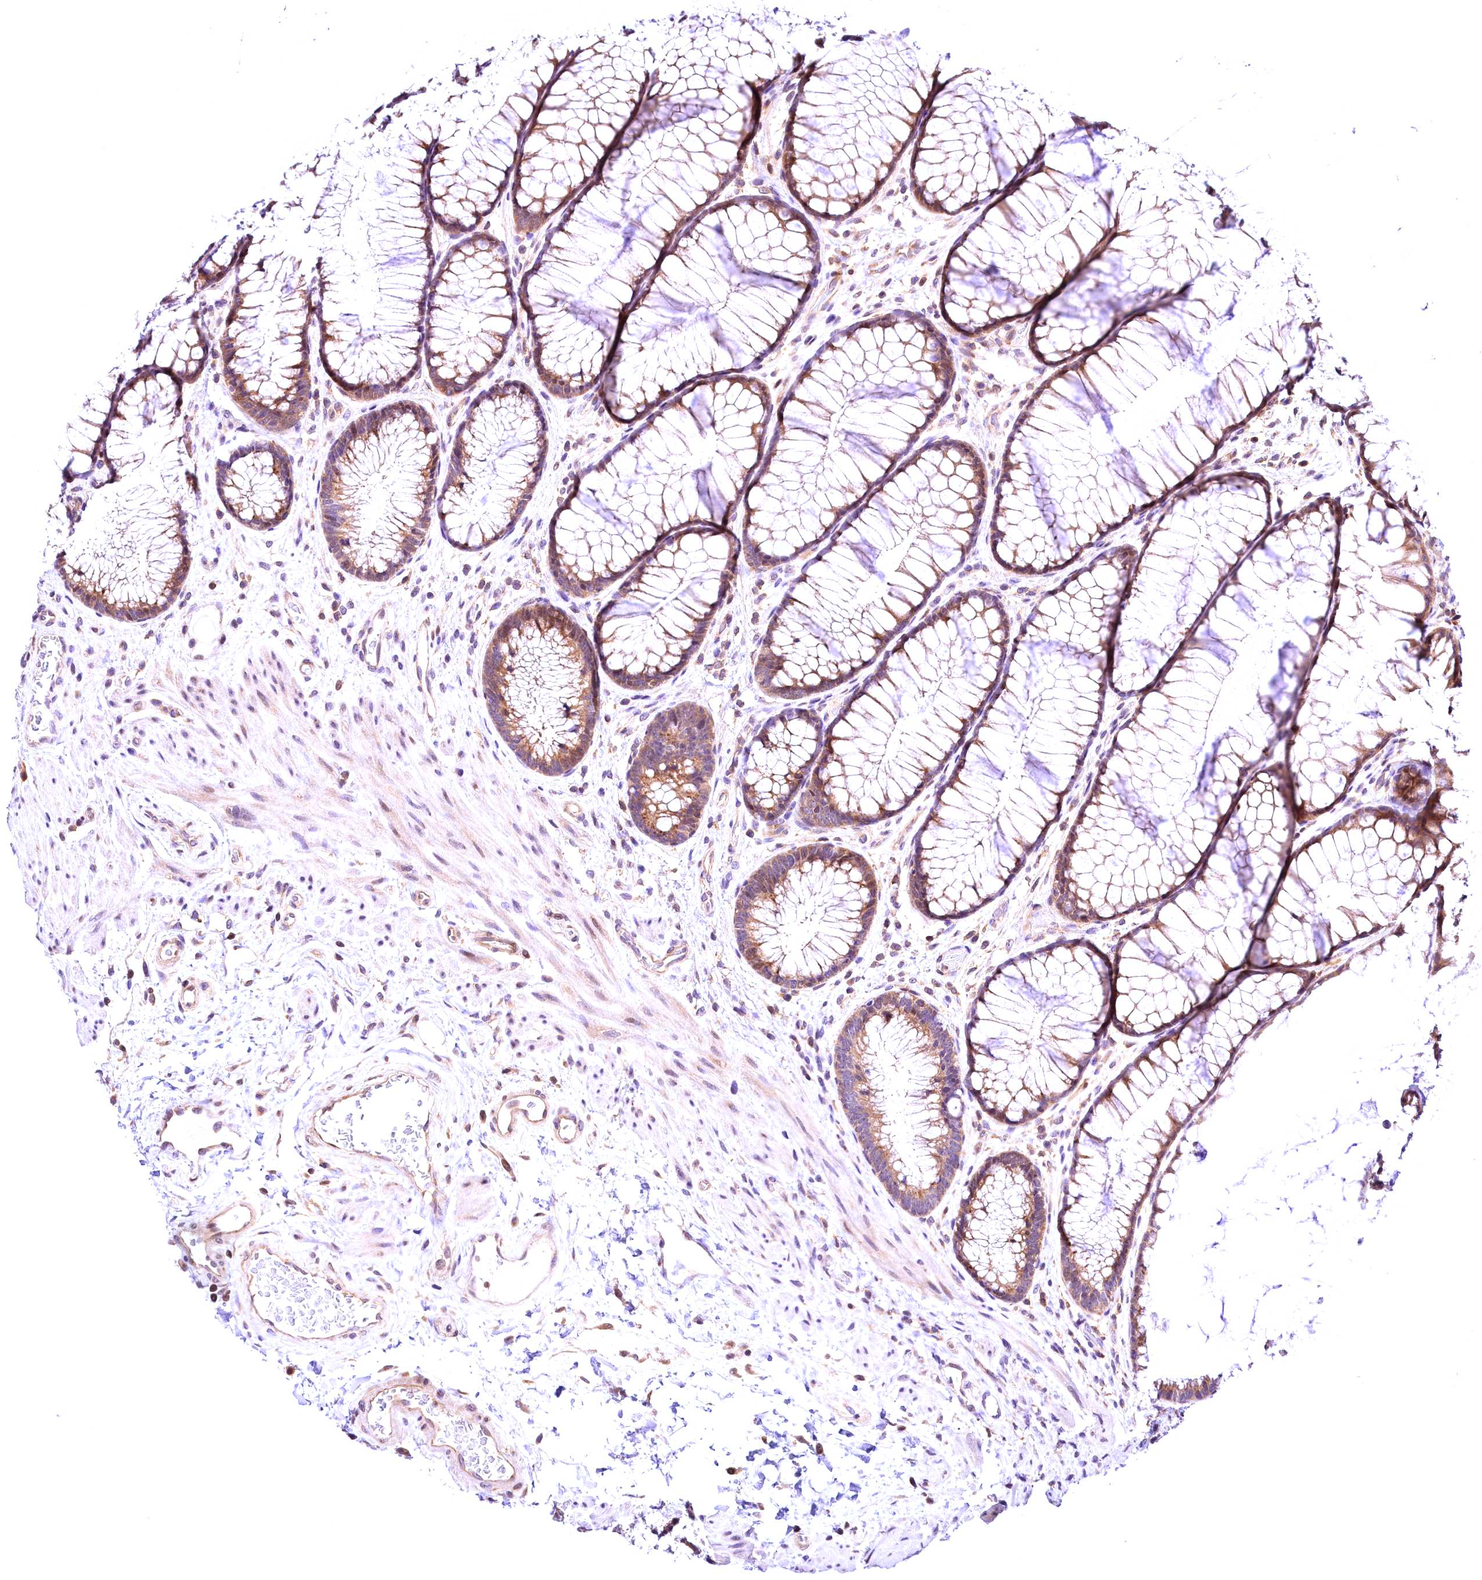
{"staining": {"intensity": "weak", "quantity": ">75%", "location": "cytoplasmic/membranous"}, "tissue": "colon", "cell_type": "Endothelial cells", "image_type": "normal", "snomed": [{"axis": "morphology", "description": "Normal tissue, NOS"}, {"axis": "topography", "description": "Colon"}], "caption": "Immunohistochemical staining of normal human colon shows >75% levels of weak cytoplasmic/membranous protein positivity in approximately >75% of endothelial cells.", "gene": "CHORDC1", "patient": {"sex": "female", "age": 82}}